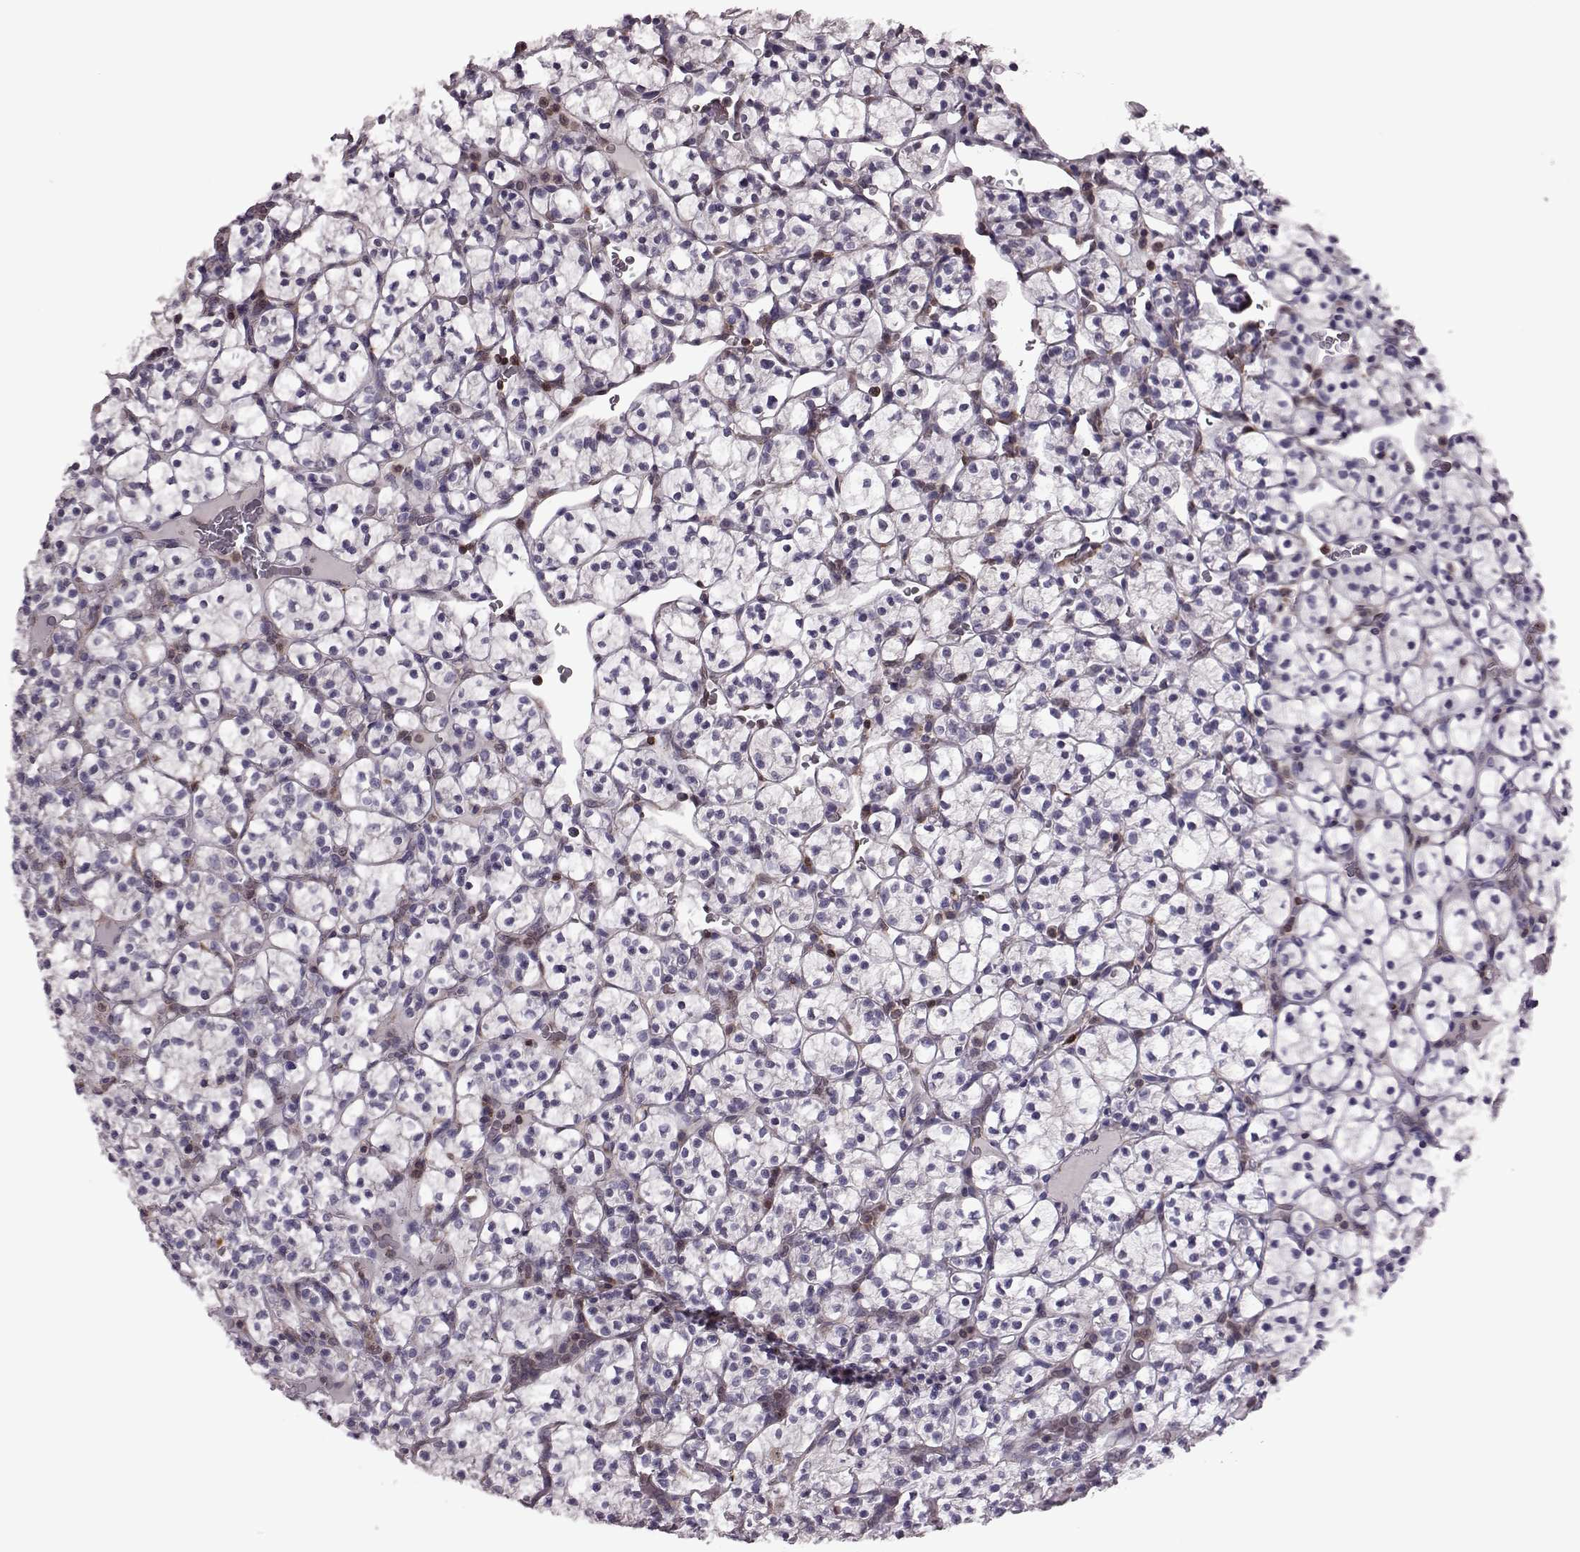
{"staining": {"intensity": "negative", "quantity": "none", "location": "none"}, "tissue": "renal cancer", "cell_type": "Tumor cells", "image_type": "cancer", "snomed": [{"axis": "morphology", "description": "Adenocarcinoma, NOS"}, {"axis": "topography", "description": "Kidney"}], "caption": "Protein analysis of renal cancer exhibits no significant staining in tumor cells.", "gene": "CDC42SE1", "patient": {"sex": "female", "age": 89}}